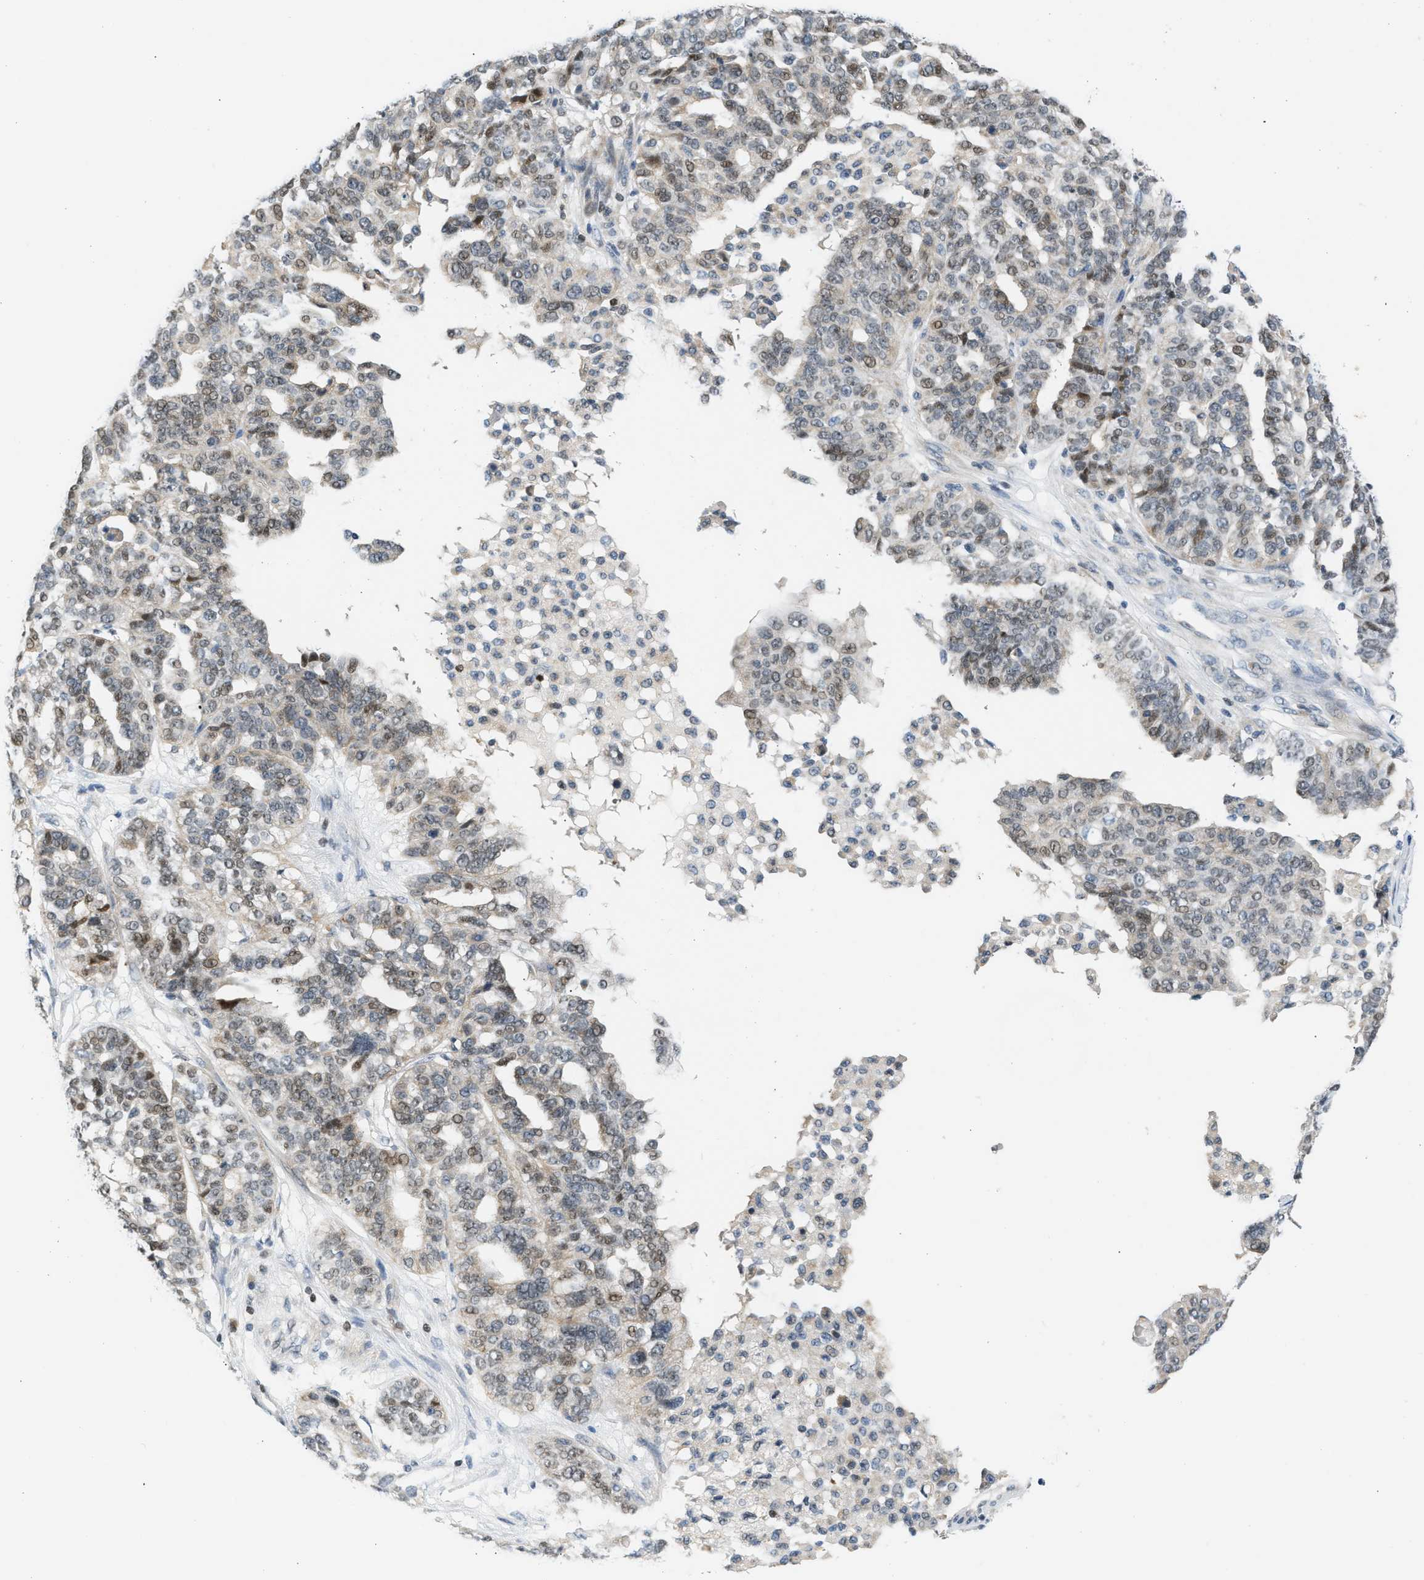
{"staining": {"intensity": "weak", "quantity": "25%-75%", "location": "nuclear"}, "tissue": "ovarian cancer", "cell_type": "Tumor cells", "image_type": "cancer", "snomed": [{"axis": "morphology", "description": "Cystadenocarcinoma, serous, NOS"}, {"axis": "topography", "description": "Ovary"}], "caption": "Human ovarian cancer stained for a protein (brown) exhibits weak nuclear positive positivity in approximately 25%-75% of tumor cells.", "gene": "NPS", "patient": {"sex": "female", "age": 59}}